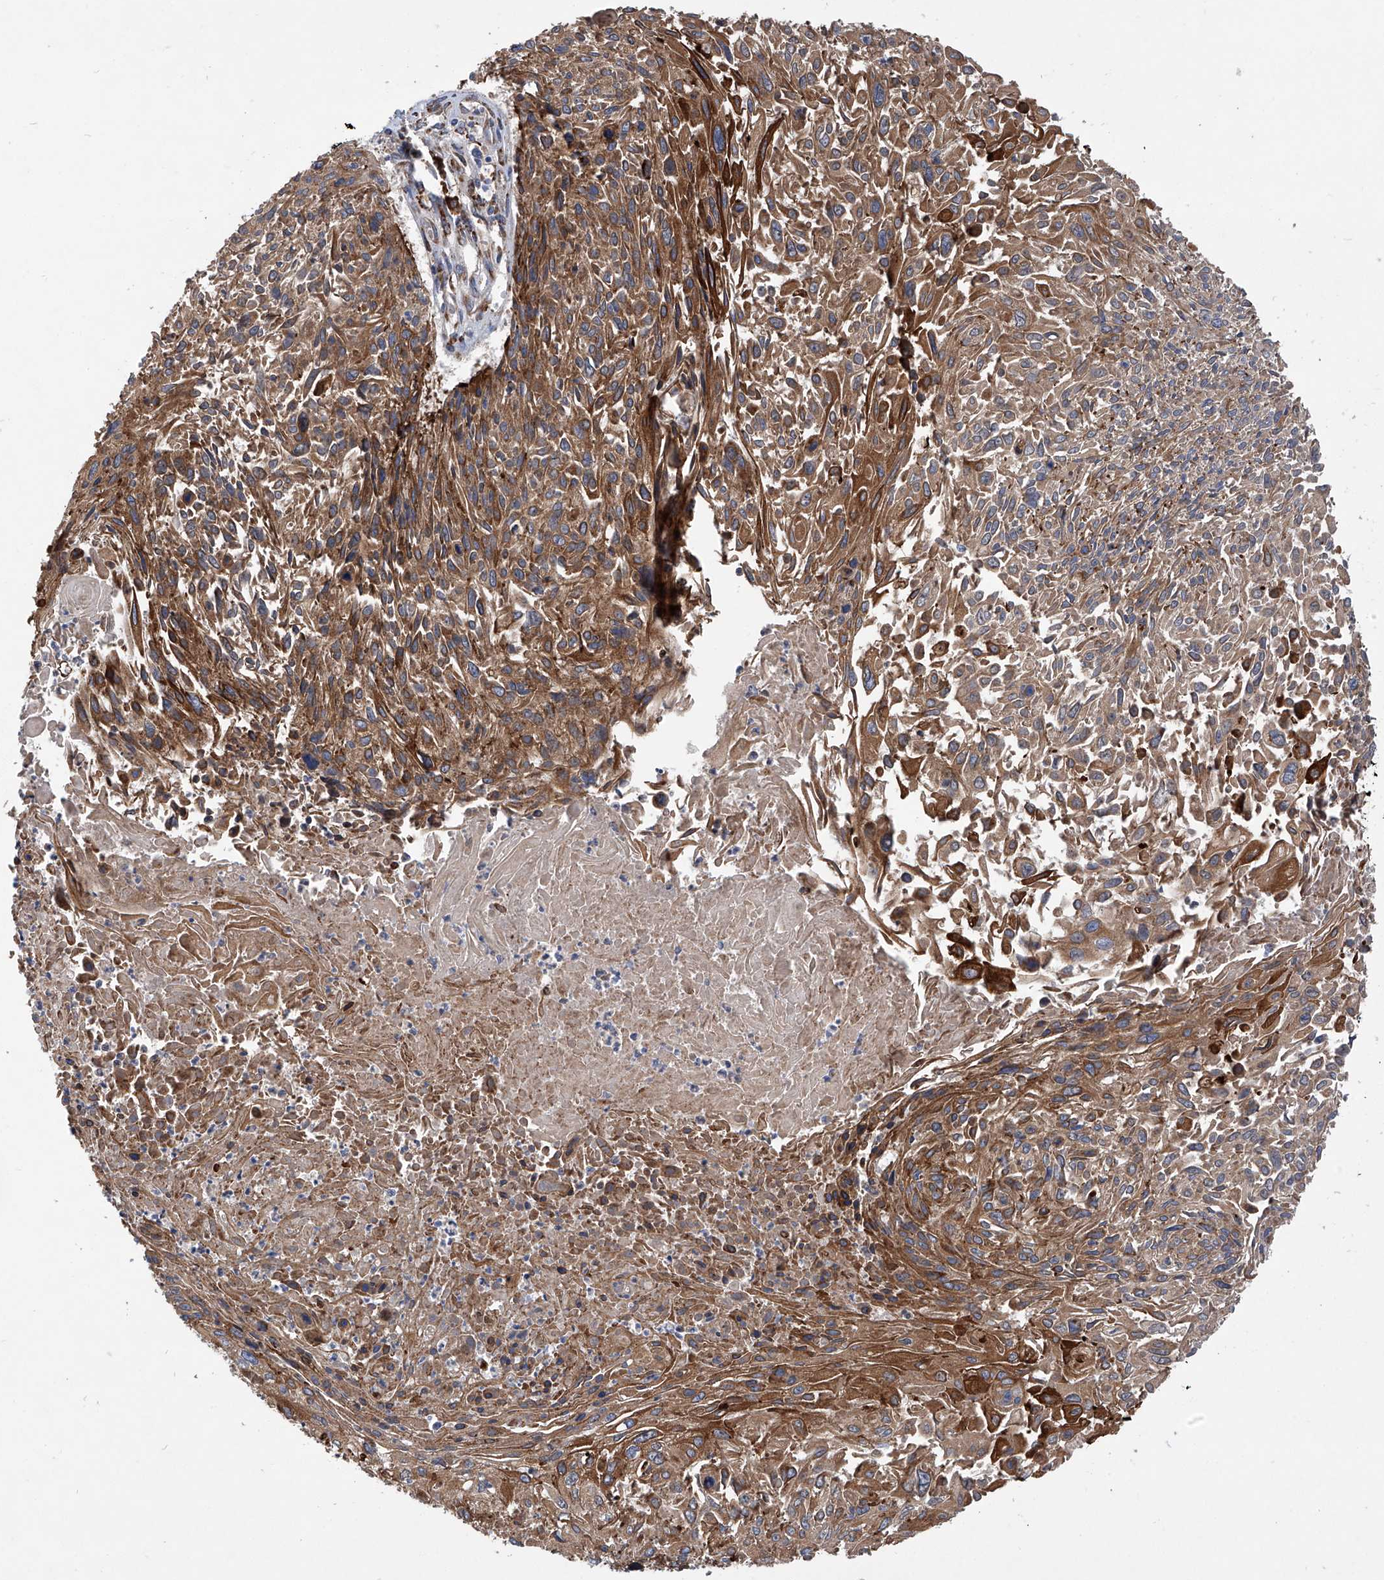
{"staining": {"intensity": "moderate", "quantity": ">75%", "location": "cytoplasmic/membranous"}, "tissue": "cervical cancer", "cell_type": "Tumor cells", "image_type": "cancer", "snomed": [{"axis": "morphology", "description": "Squamous cell carcinoma, NOS"}, {"axis": "topography", "description": "Cervix"}], "caption": "Cervical cancer stained with DAB IHC shows medium levels of moderate cytoplasmic/membranous staining in about >75% of tumor cells. (brown staining indicates protein expression, while blue staining denotes nuclei).", "gene": "ASCC3", "patient": {"sex": "female", "age": 51}}